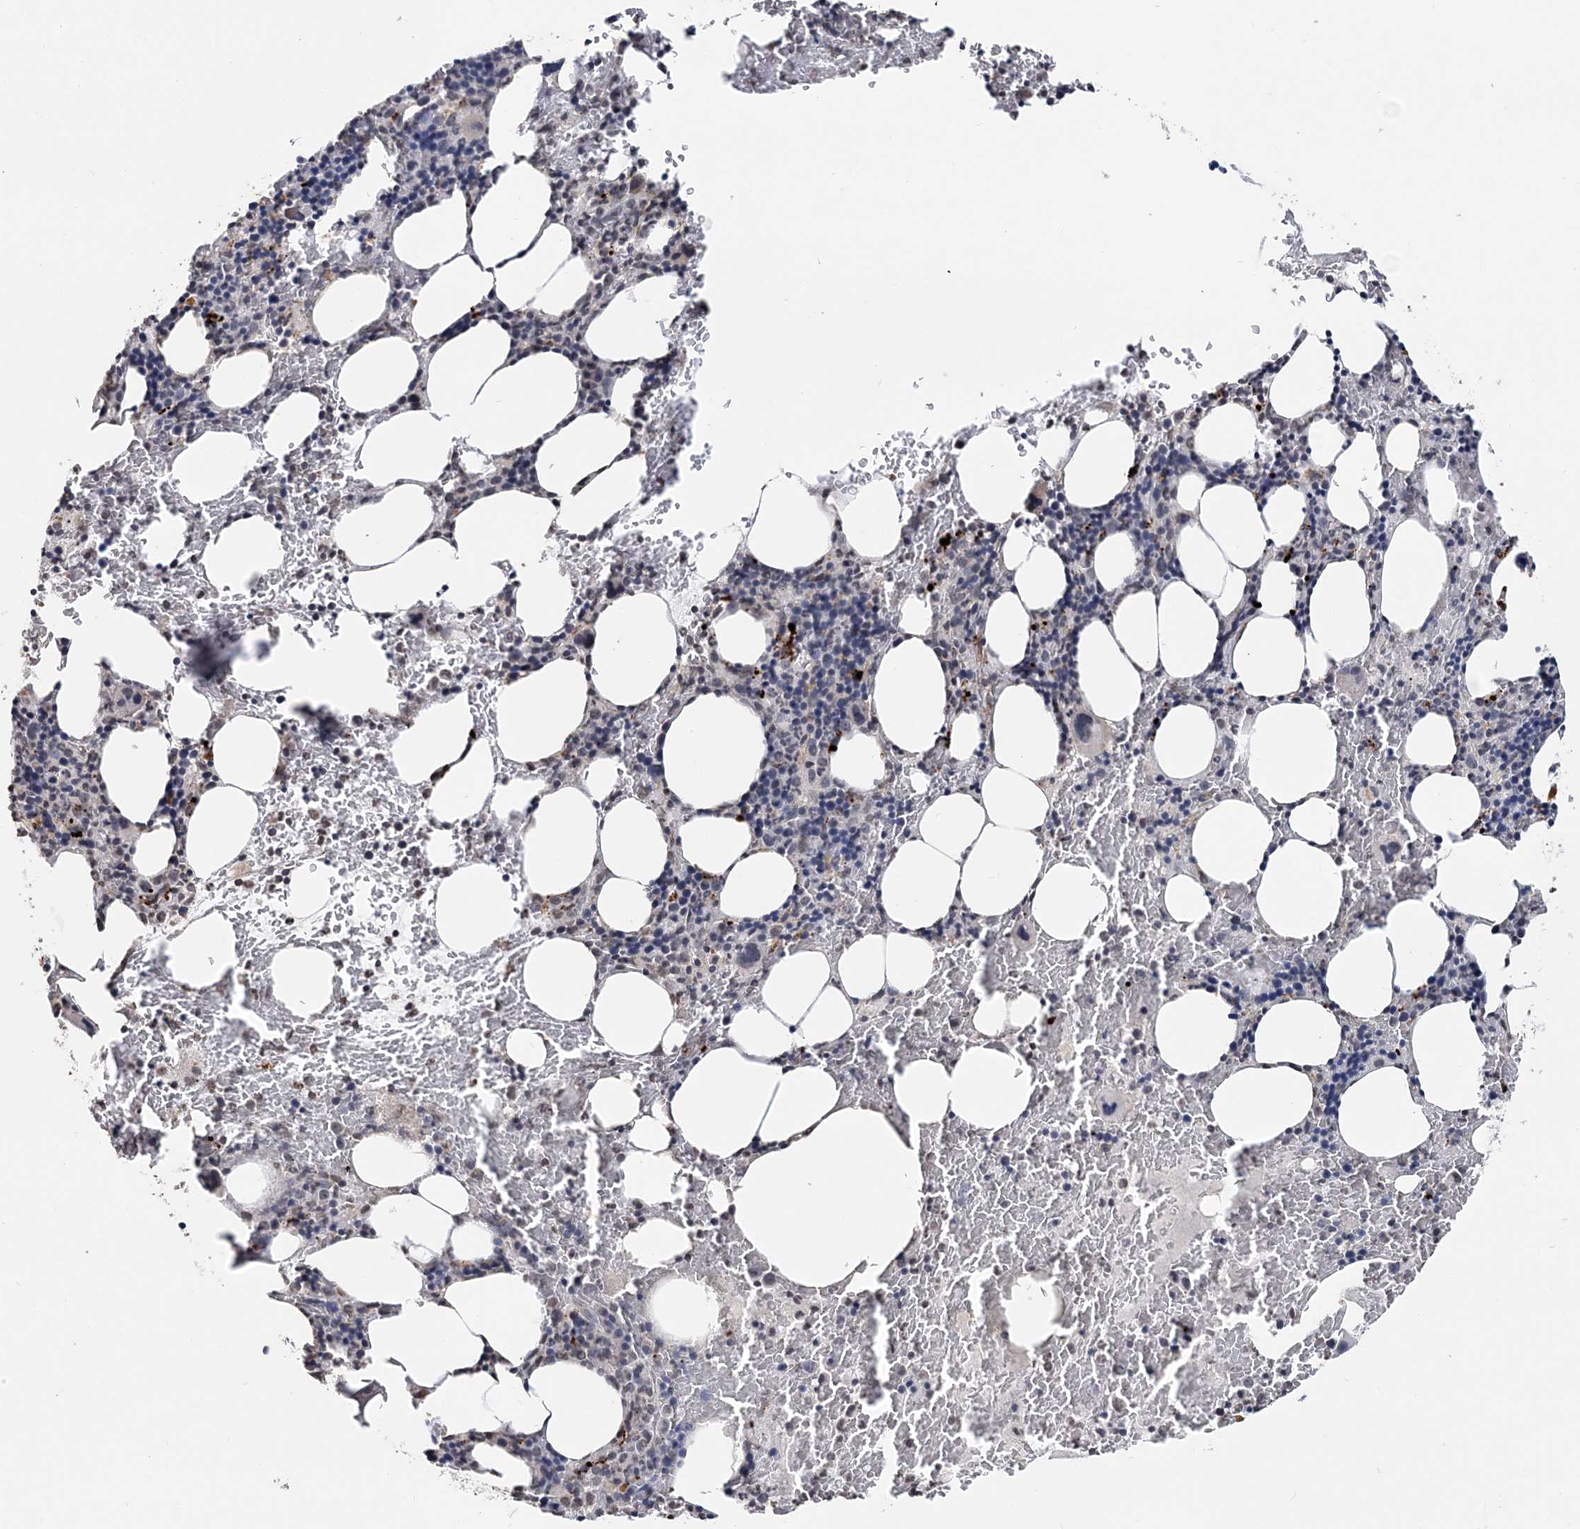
{"staining": {"intensity": "strong", "quantity": "<25%", "location": "nuclear"}, "tissue": "bone marrow", "cell_type": "Hematopoietic cells", "image_type": "normal", "snomed": [{"axis": "morphology", "description": "Normal tissue, NOS"}, {"axis": "topography", "description": "Bone marrow"}], "caption": "This is a photomicrograph of IHC staining of normal bone marrow, which shows strong positivity in the nuclear of hematopoietic cells.", "gene": "SOWAHB", "patient": {"sex": "male", "age": 62}}